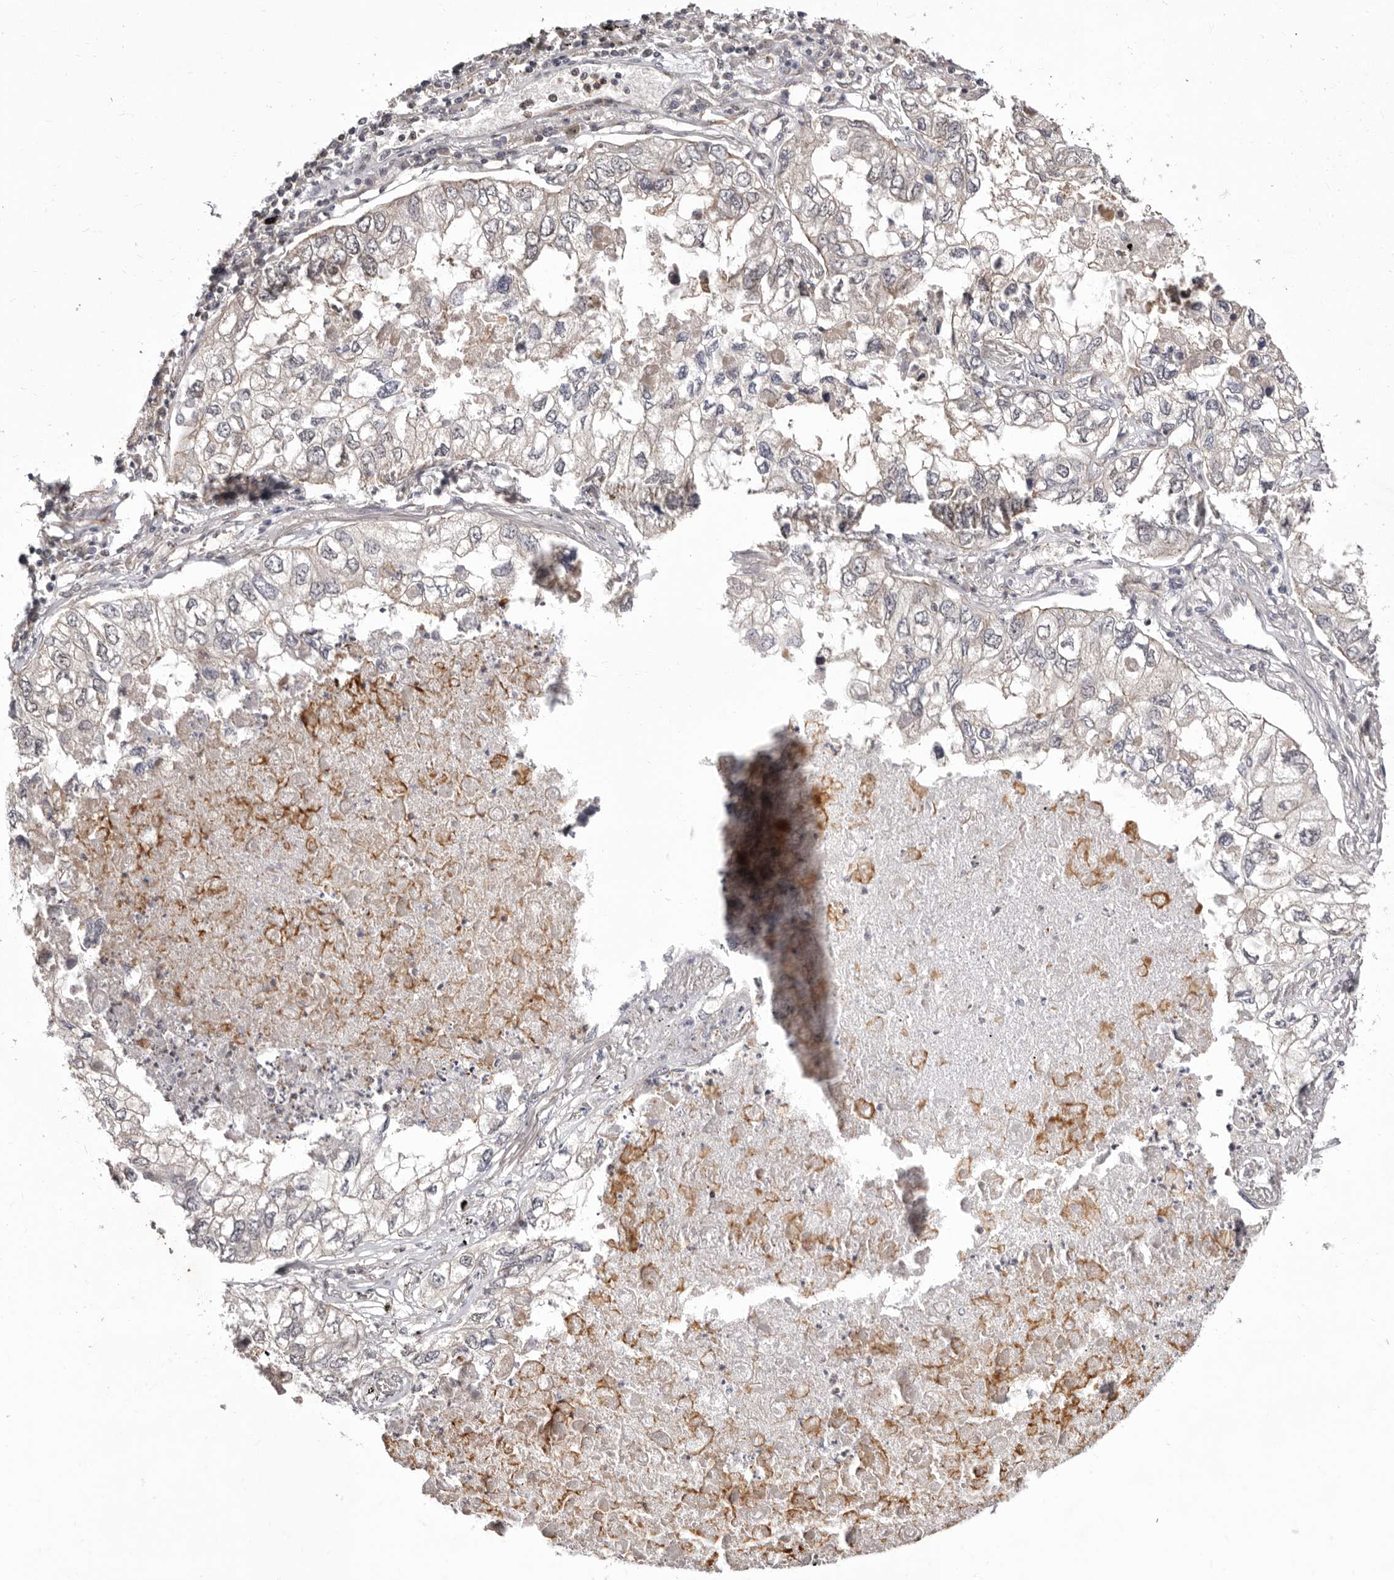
{"staining": {"intensity": "weak", "quantity": "25%-75%", "location": "cytoplasmic/membranous"}, "tissue": "lung cancer", "cell_type": "Tumor cells", "image_type": "cancer", "snomed": [{"axis": "morphology", "description": "Adenocarcinoma, NOS"}, {"axis": "topography", "description": "Lung"}], "caption": "High-magnification brightfield microscopy of adenocarcinoma (lung) stained with DAB (3,3'-diaminobenzidine) (brown) and counterstained with hematoxylin (blue). tumor cells exhibit weak cytoplasmic/membranous expression is identified in about25%-75% of cells. (DAB (3,3'-diaminobenzidine) IHC with brightfield microscopy, high magnification).", "gene": "GLRX3", "patient": {"sex": "male", "age": 65}}